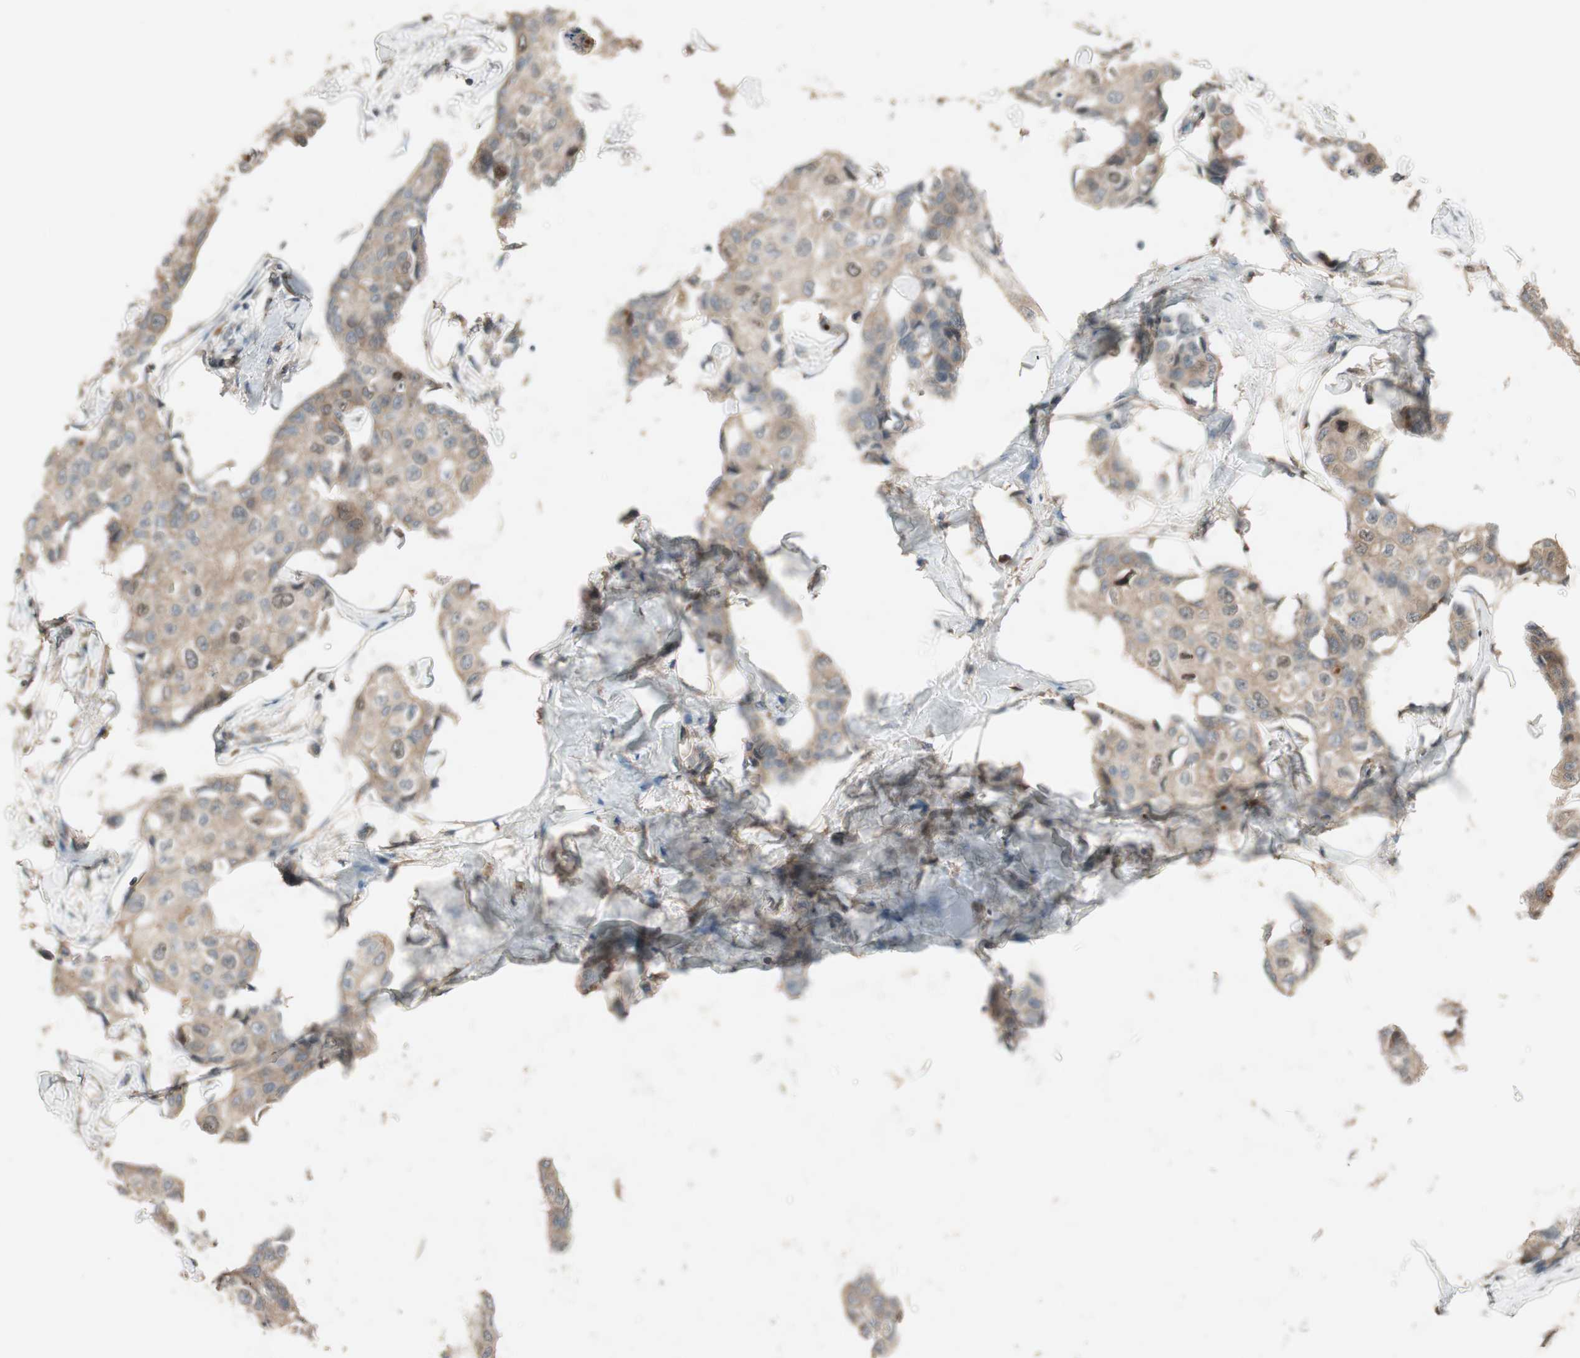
{"staining": {"intensity": "weak", "quantity": ">75%", "location": "cytoplasmic/membranous"}, "tissue": "breast cancer", "cell_type": "Tumor cells", "image_type": "cancer", "snomed": [{"axis": "morphology", "description": "Duct carcinoma"}, {"axis": "topography", "description": "Breast"}], "caption": "Brown immunohistochemical staining in human breast cancer exhibits weak cytoplasmic/membranous staining in approximately >75% of tumor cells. The protein is shown in brown color, while the nuclei are stained blue.", "gene": "ATP6AP2", "patient": {"sex": "female", "age": 80}}